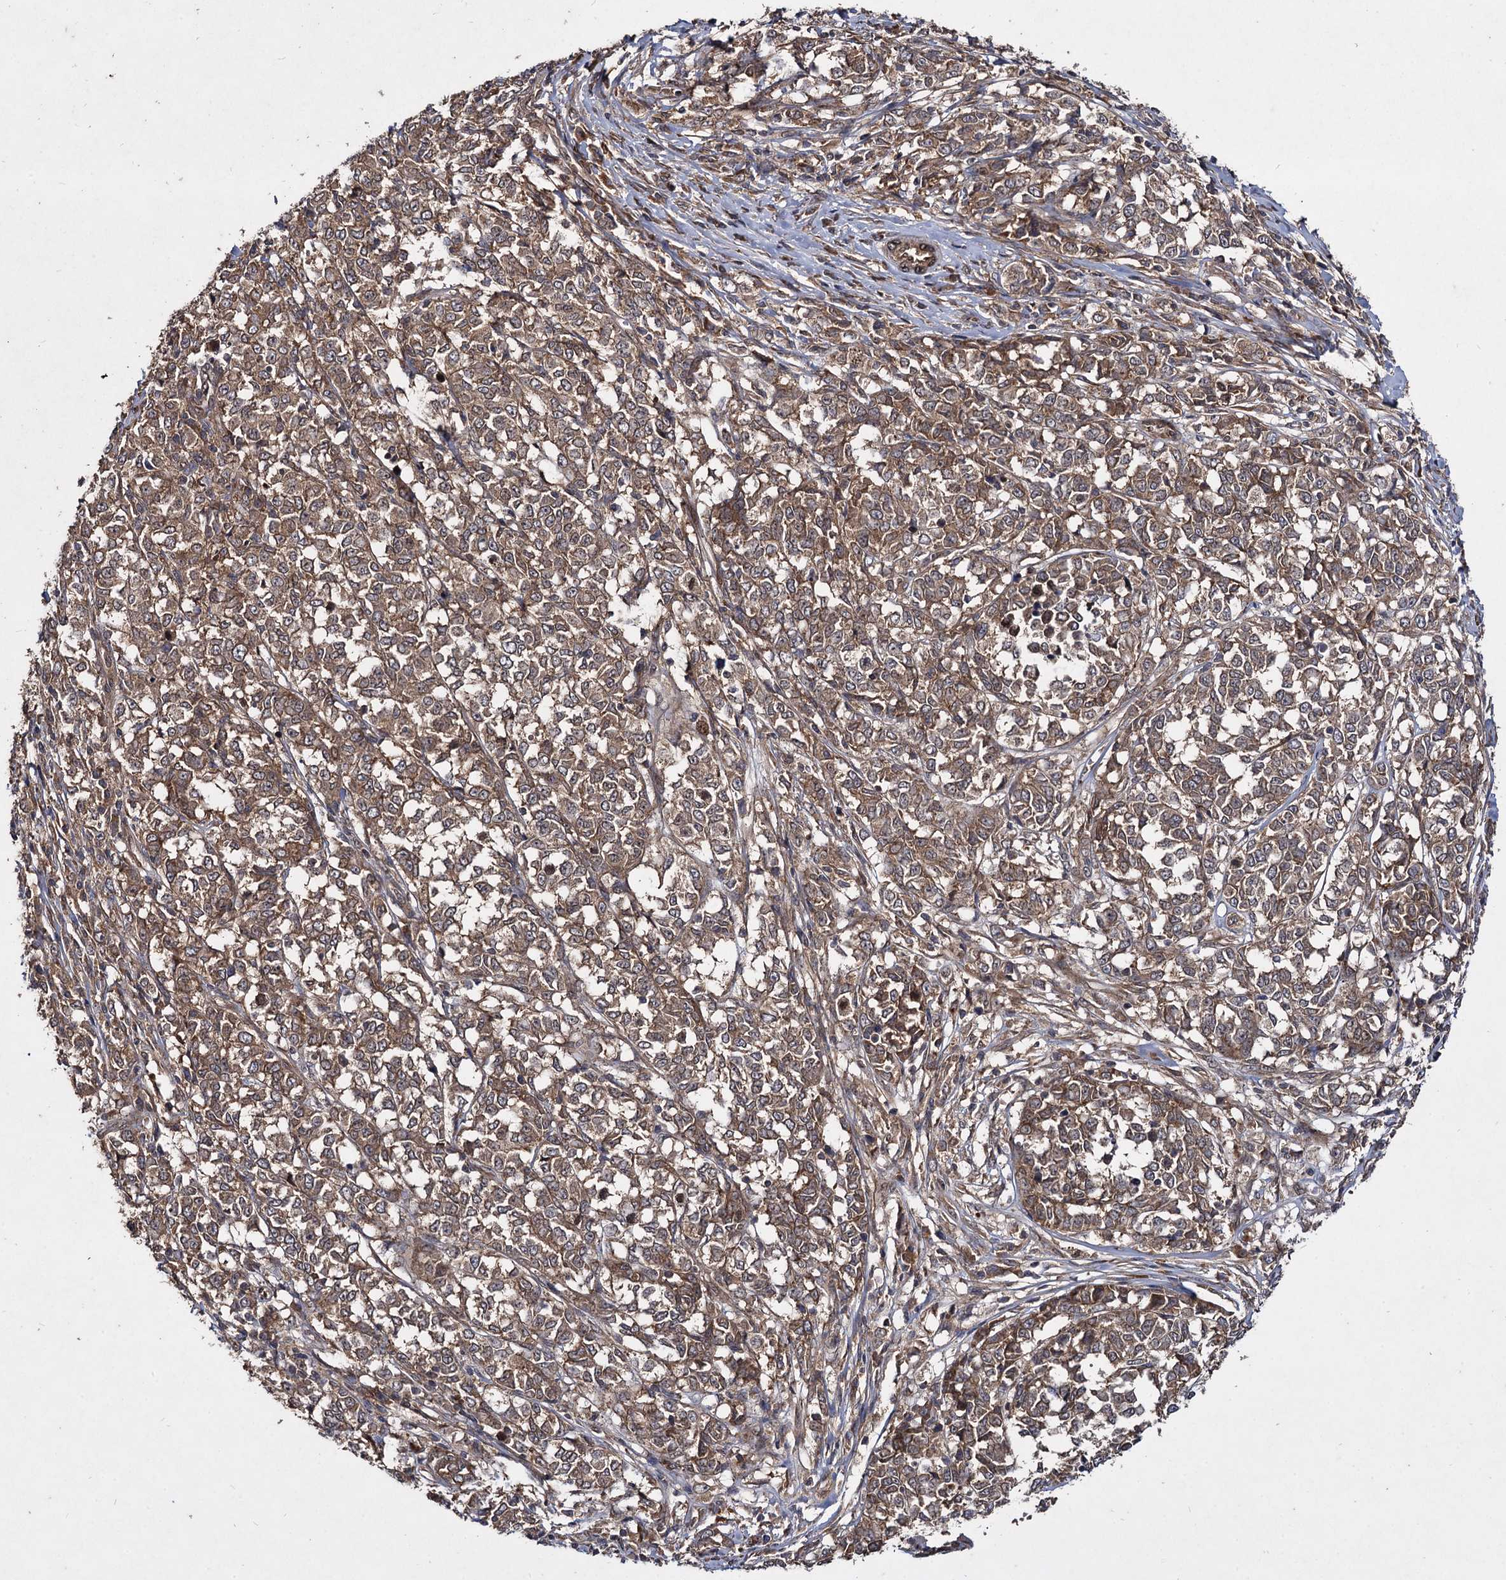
{"staining": {"intensity": "moderate", "quantity": ">75%", "location": "cytoplasmic/membranous"}, "tissue": "melanoma", "cell_type": "Tumor cells", "image_type": "cancer", "snomed": [{"axis": "morphology", "description": "Malignant melanoma, NOS"}, {"axis": "topography", "description": "Skin"}], "caption": "About >75% of tumor cells in human melanoma exhibit moderate cytoplasmic/membranous protein expression as visualized by brown immunohistochemical staining.", "gene": "DCP1B", "patient": {"sex": "female", "age": 72}}